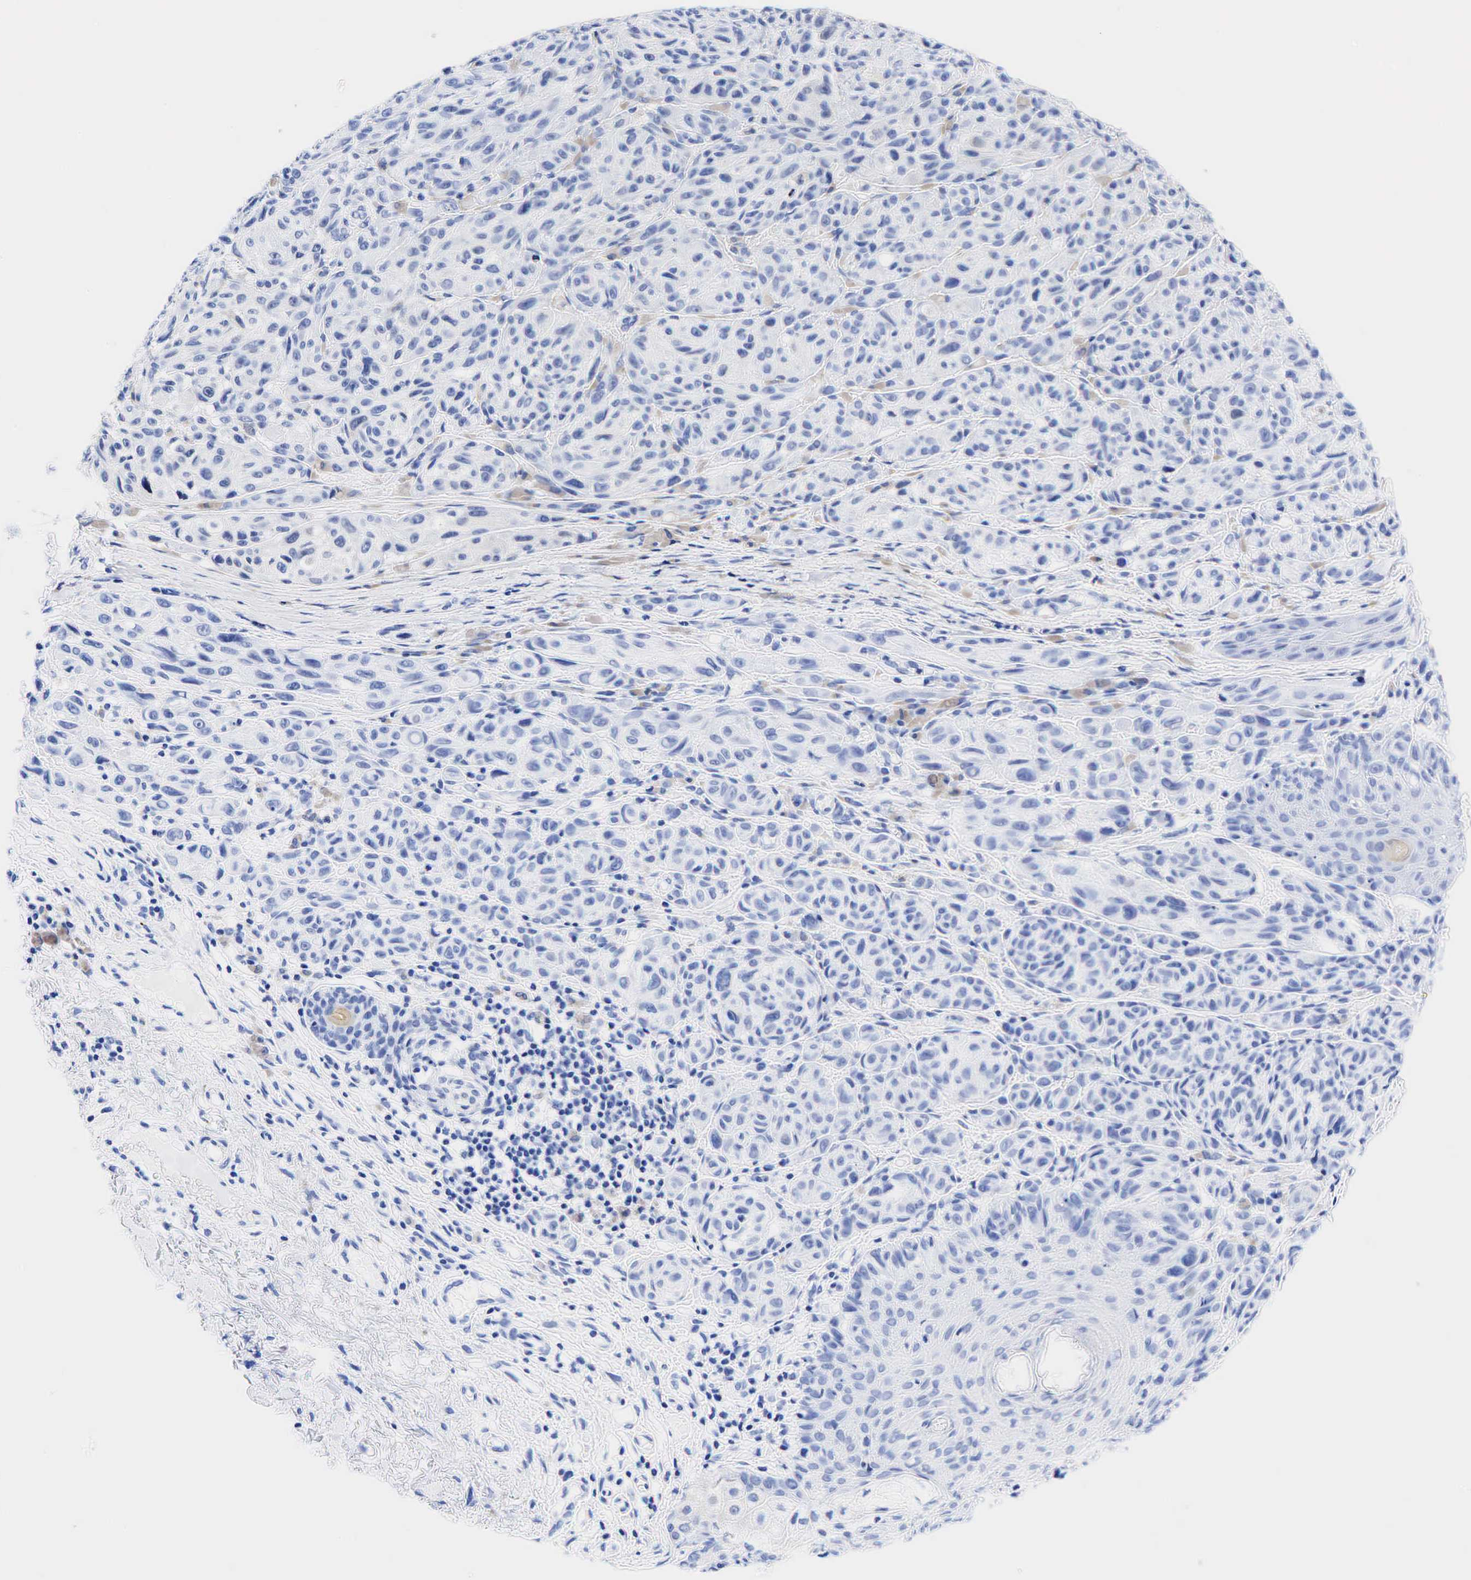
{"staining": {"intensity": "negative", "quantity": "none", "location": "none"}, "tissue": "melanoma", "cell_type": "Tumor cells", "image_type": "cancer", "snomed": [{"axis": "morphology", "description": "Malignant melanoma, NOS"}, {"axis": "topography", "description": "Skin"}], "caption": "Tumor cells show no significant protein expression in melanoma.", "gene": "KRT19", "patient": {"sex": "male", "age": 70}}